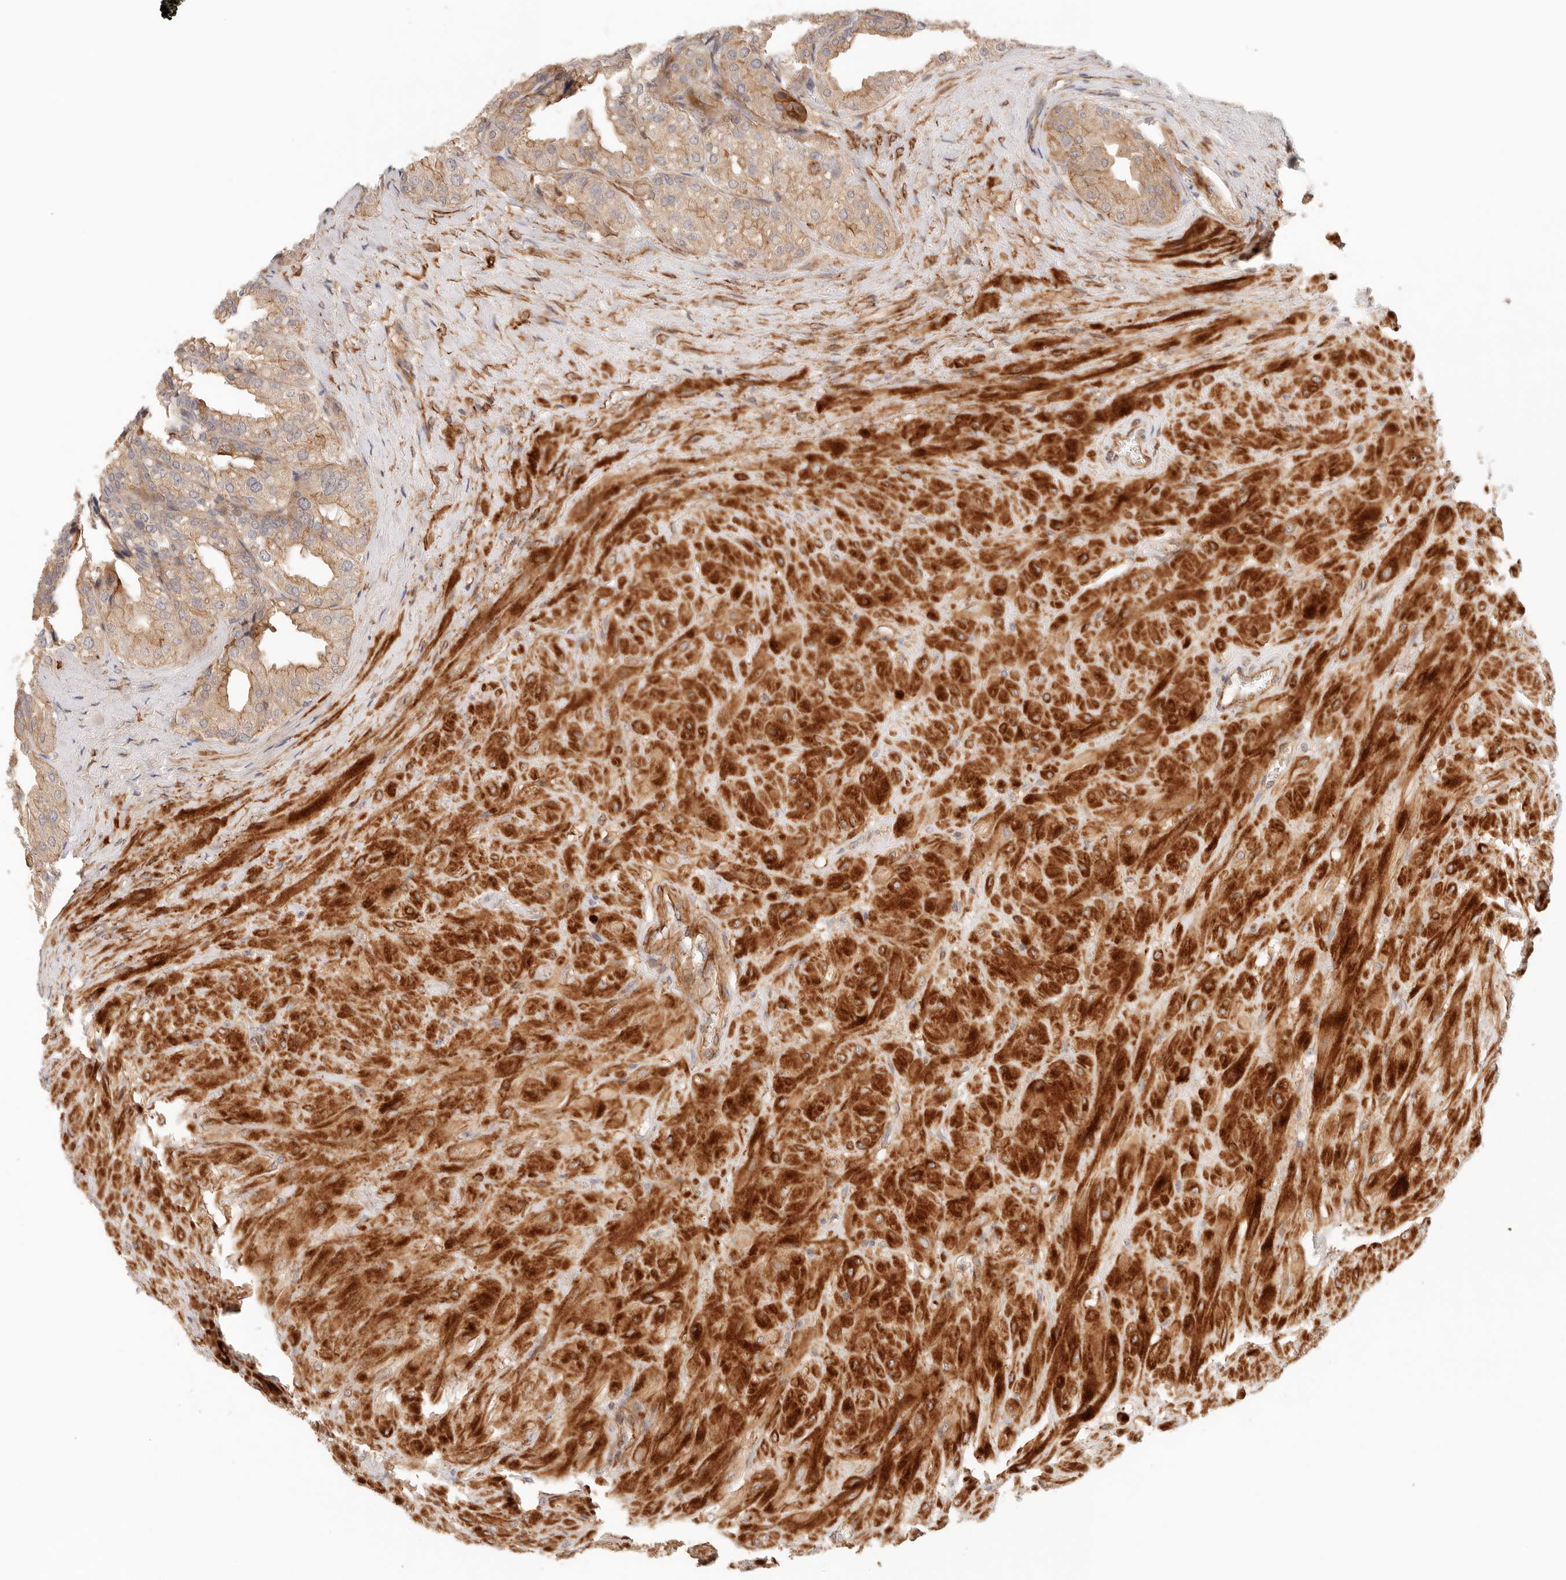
{"staining": {"intensity": "moderate", "quantity": ">75%", "location": "cytoplasmic/membranous"}, "tissue": "seminal vesicle", "cell_type": "Glandular cells", "image_type": "normal", "snomed": [{"axis": "morphology", "description": "Normal tissue, NOS"}, {"axis": "topography", "description": "Prostate"}, {"axis": "topography", "description": "Seminal veicle"}], "caption": "Unremarkable seminal vesicle displays moderate cytoplasmic/membranous expression in approximately >75% of glandular cells, visualized by immunohistochemistry.", "gene": "IL1R2", "patient": {"sex": "male", "age": 51}}